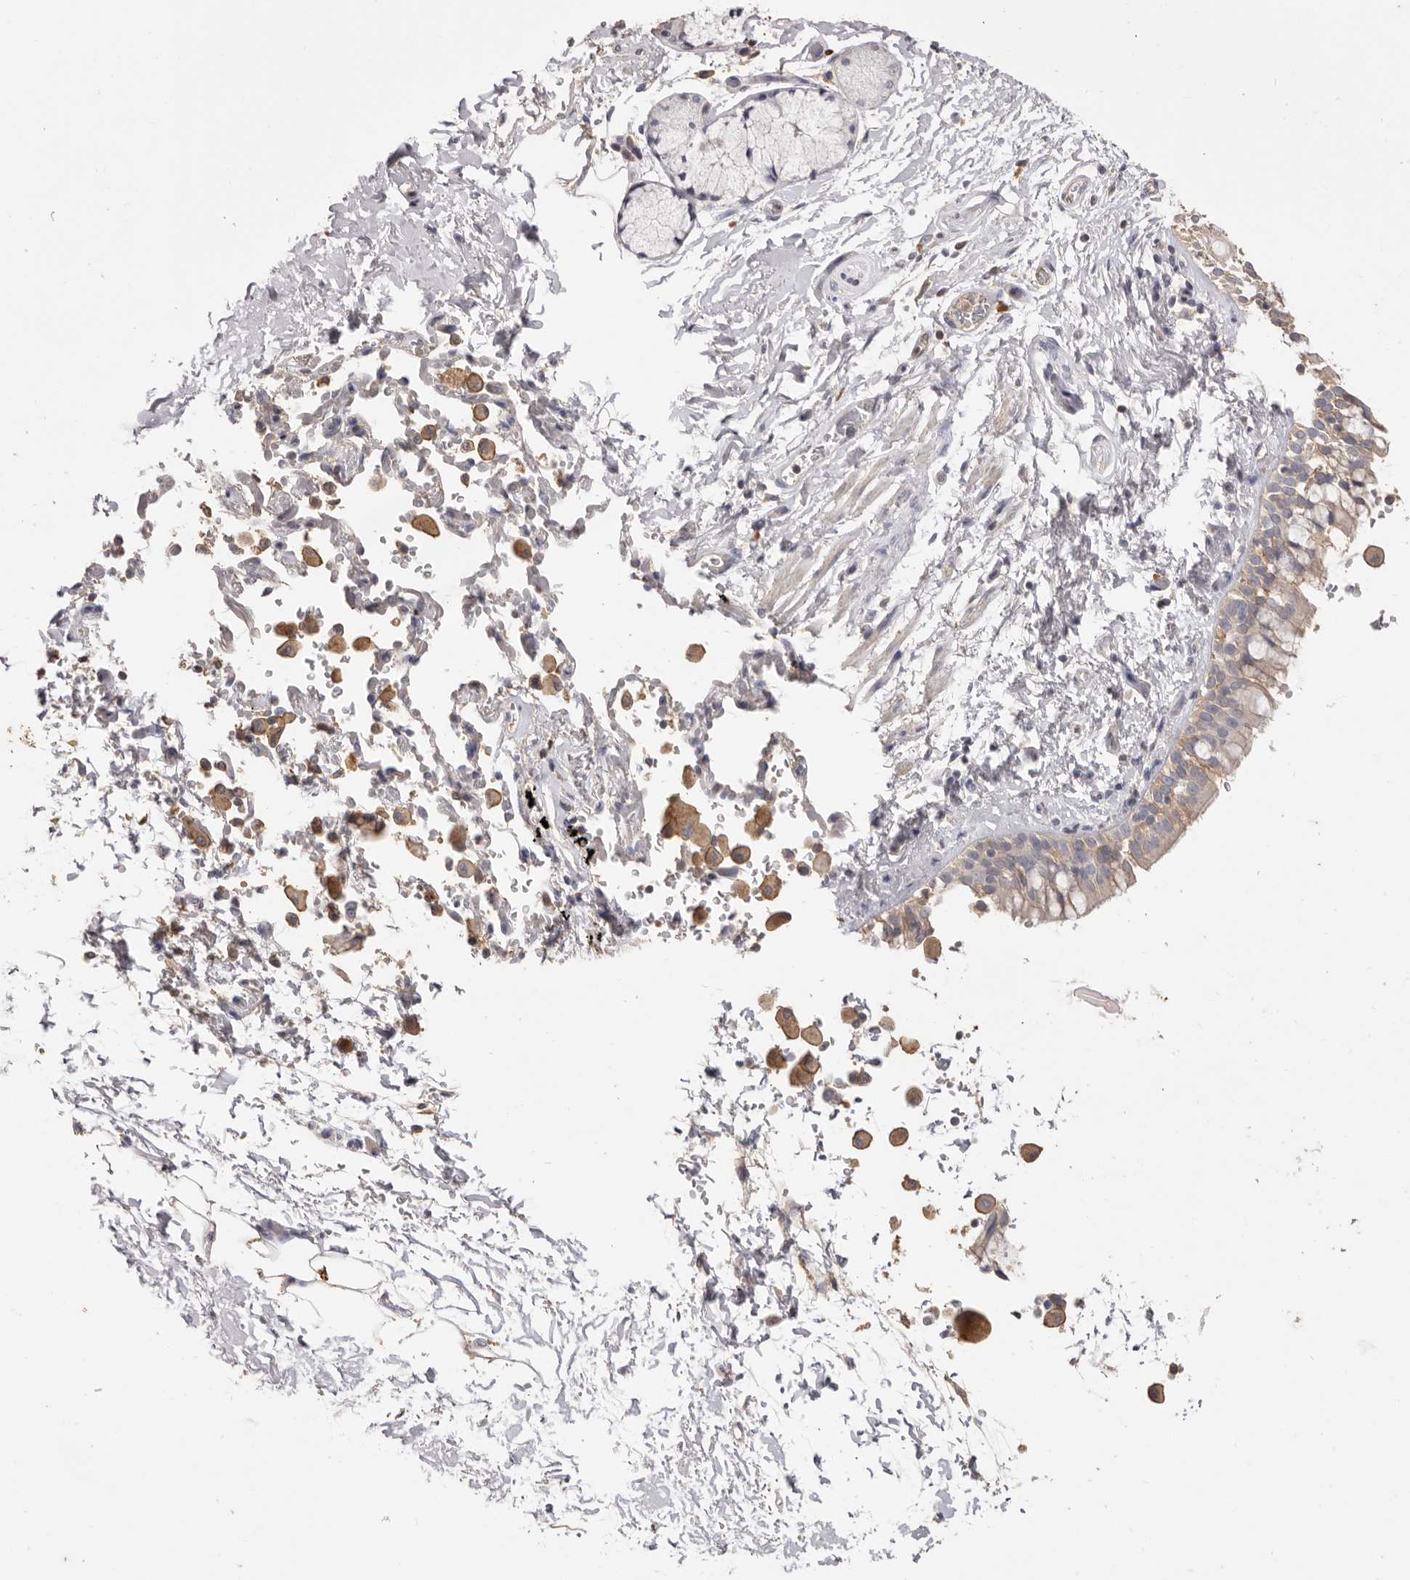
{"staining": {"intensity": "weak", "quantity": "25%-75%", "location": "cytoplasmic/membranous"}, "tissue": "bronchus", "cell_type": "Respiratory epithelial cells", "image_type": "normal", "snomed": [{"axis": "morphology", "description": "Normal tissue, NOS"}, {"axis": "morphology", "description": "Inflammation, NOS"}, {"axis": "topography", "description": "Cartilage tissue"}, {"axis": "topography", "description": "Bronchus"}, {"axis": "topography", "description": "Lung"}], "caption": "The image exhibits immunohistochemical staining of benign bronchus. There is weak cytoplasmic/membranous staining is appreciated in approximately 25%-75% of respiratory epithelial cells. The staining was performed using DAB to visualize the protein expression in brown, while the nuclei were stained in blue with hematoxylin (Magnification: 20x).", "gene": "HCAR2", "patient": {"sex": "female", "age": 64}}